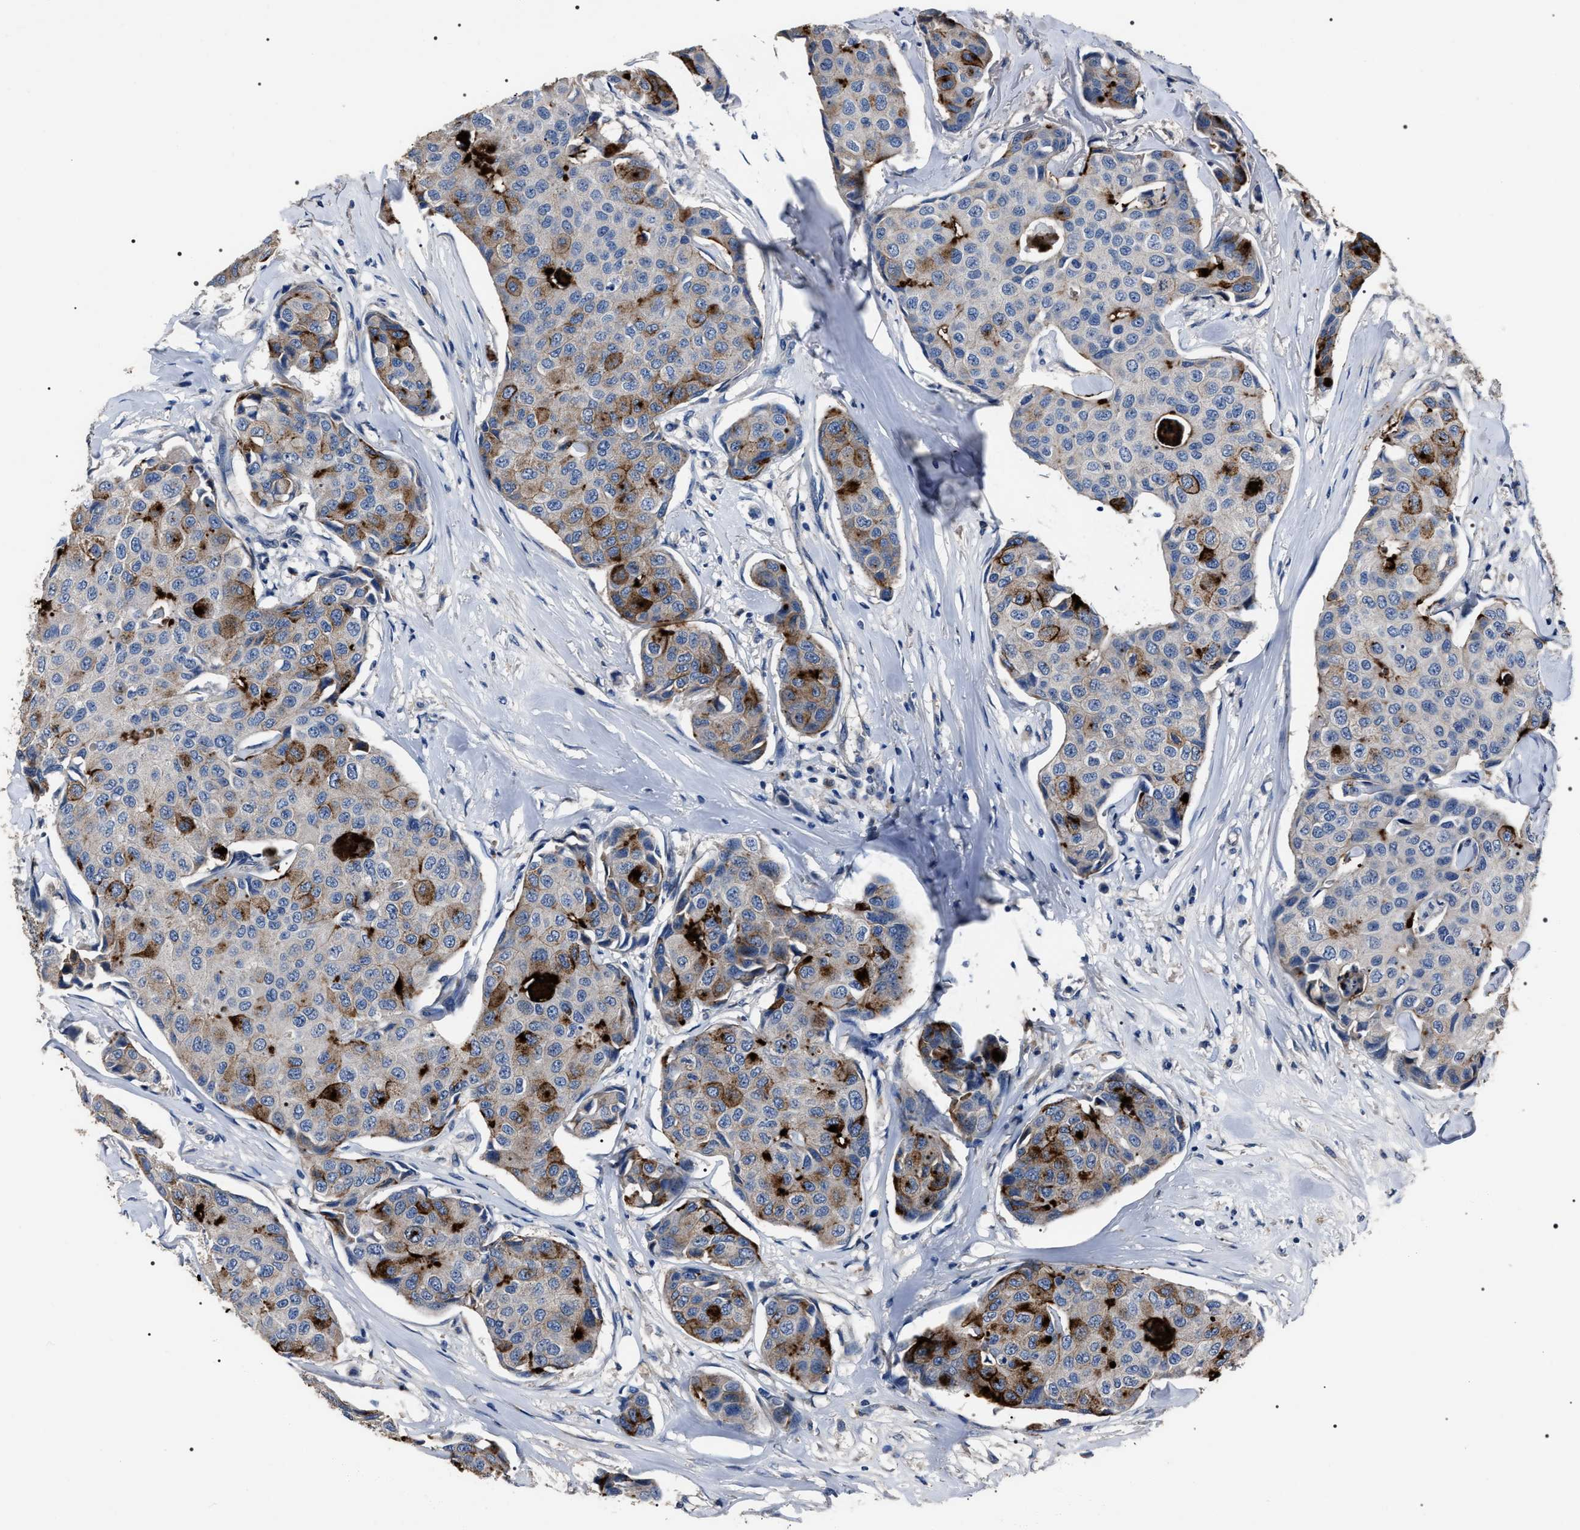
{"staining": {"intensity": "moderate", "quantity": "25%-75%", "location": "cytoplasmic/membranous"}, "tissue": "breast cancer", "cell_type": "Tumor cells", "image_type": "cancer", "snomed": [{"axis": "morphology", "description": "Duct carcinoma"}, {"axis": "topography", "description": "Breast"}], "caption": "This photomicrograph reveals immunohistochemistry (IHC) staining of infiltrating ductal carcinoma (breast), with medium moderate cytoplasmic/membranous expression in approximately 25%-75% of tumor cells.", "gene": "TRIM54", "patient": {"sex": "female", "age": 80}}